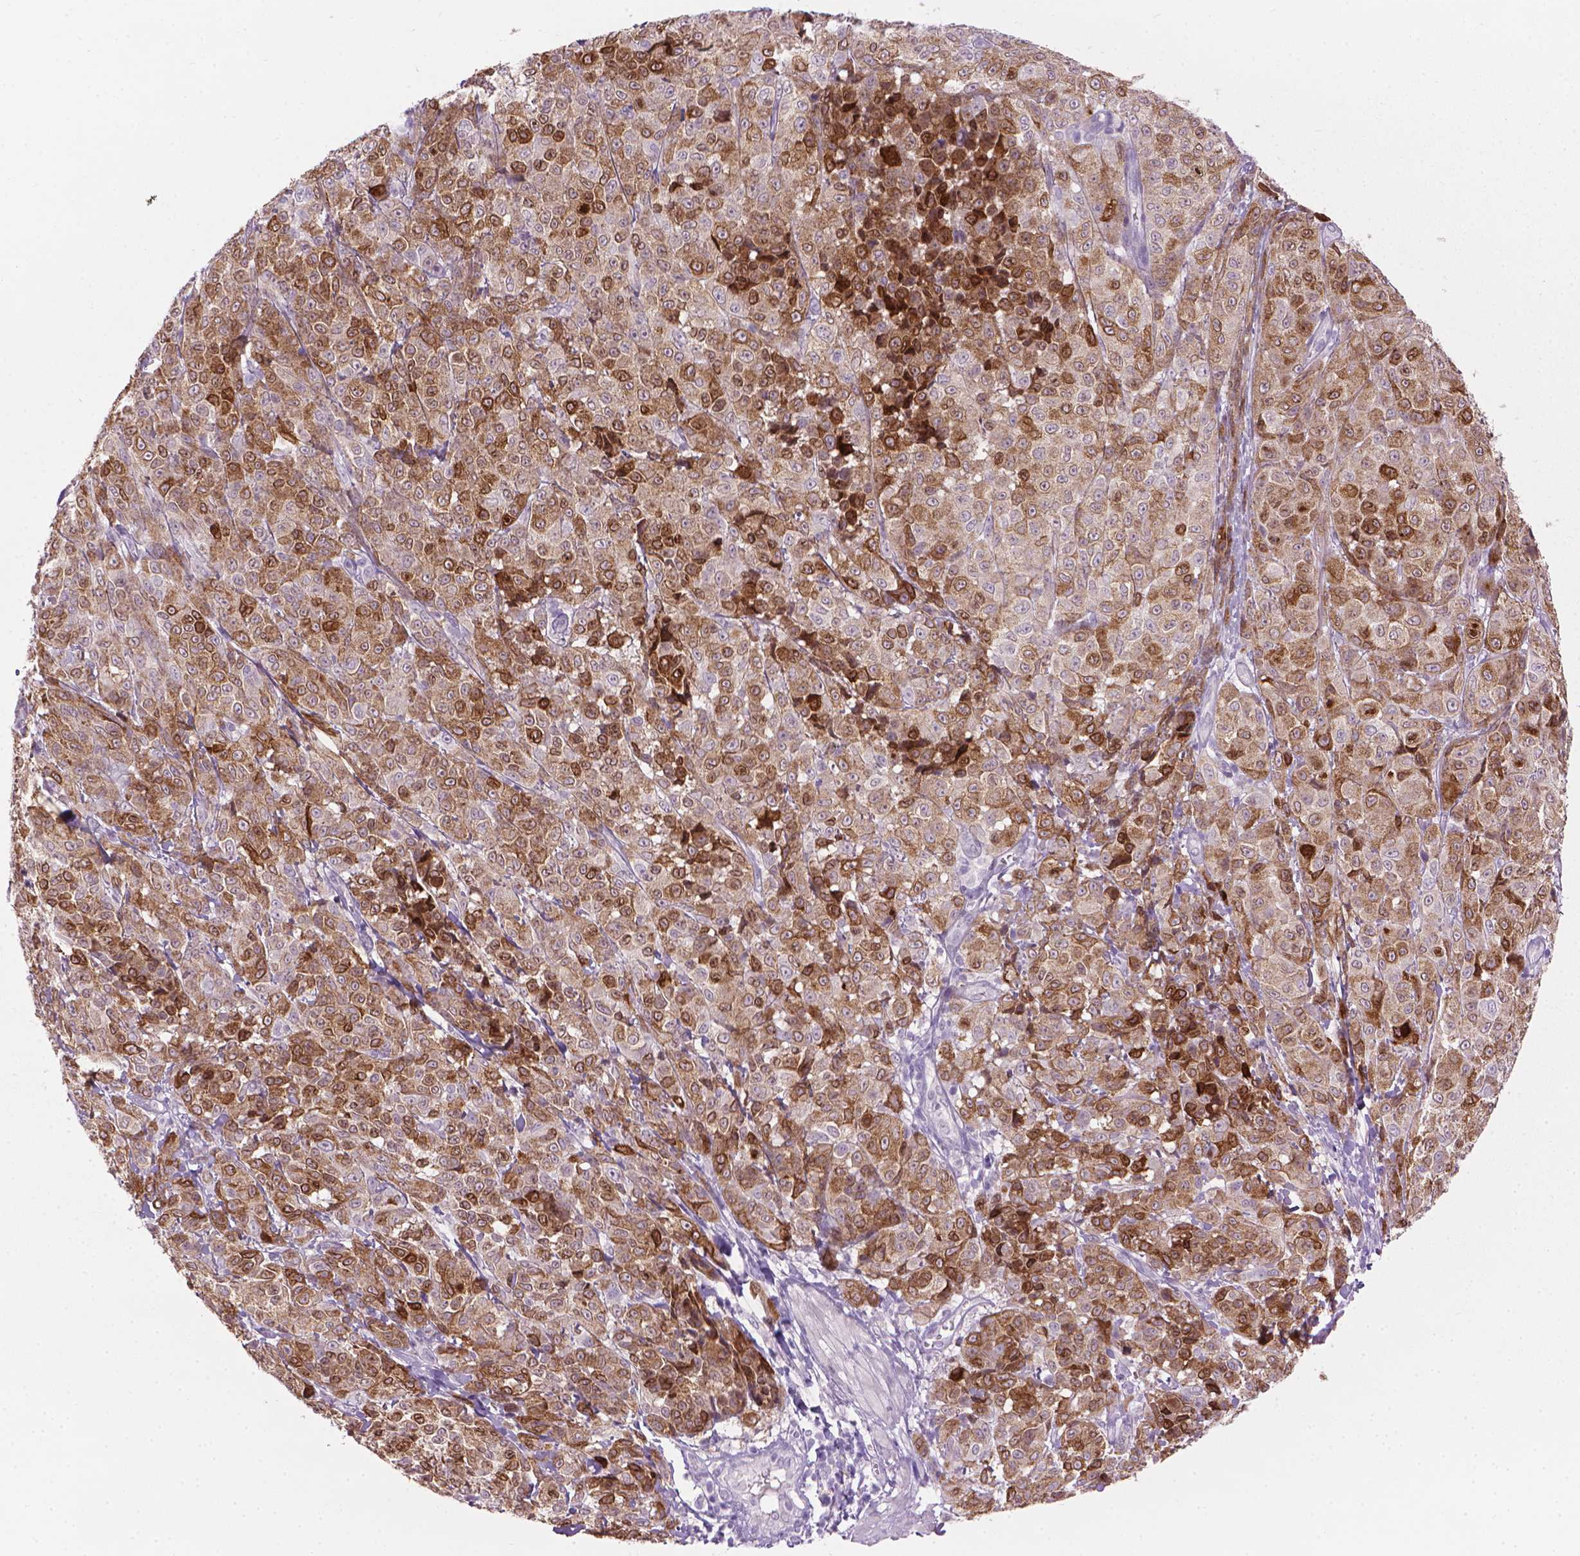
{"staining": {"intensity": "moderate", "quantity": ">75%", "location": "cytoplasmic/membranous"}, "tissue": "melanoma", "cell_type": "Tumor cells", "image_type": "cancer", "snomed": [{"axis": "morphology", "description": "Malignant melanoma, NOS"}, {"axis": "topography", "description": "Skin"}], "caption": "IHC micrograph of malignant melanoma stained for a protein (brown), which shows medium levels of moderate cytoplasmic/membranous staining in about >75% of tumor cells.", "gene": "MLANA", "patient": {"sex": "male", "age": 89}}